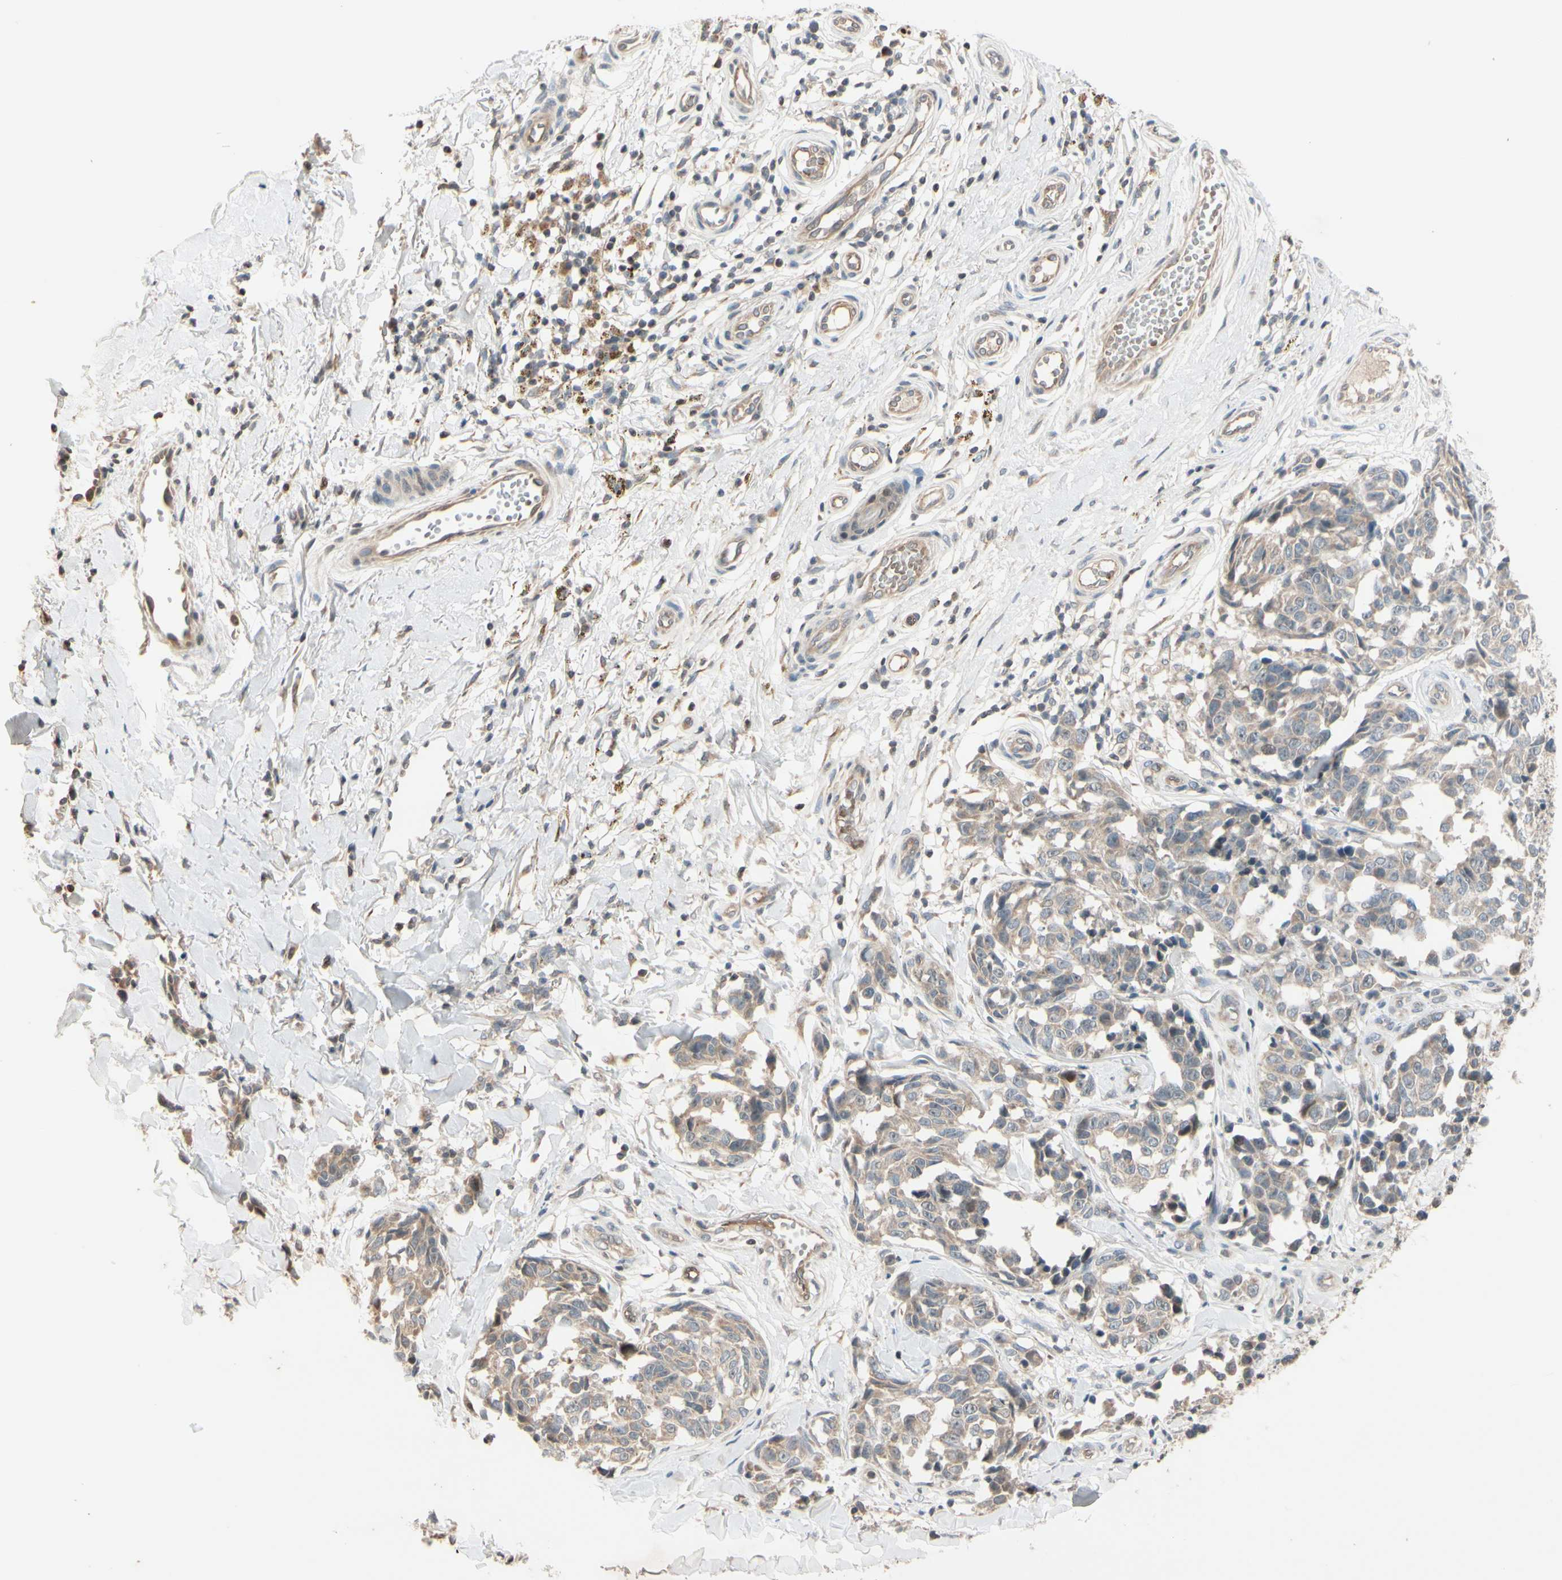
{"staining": {"intensity": "negative", "quantity": "none", "location": "none"}, "tissue": "melanoma", "cell_type": "Tumor cells", "image_type": "cancer", "snomed": [{"axis": "morphology", "description": "Malignant melanoma, NOS"}, {"axis": "topography", "description": "Skin"}], "caption": "Immunohistochemistry photomicrograph of melanoma stained for a protein (brown), which shows no expression in tumor cells.", "gene": "FGF10", "patient": {"sex": "female", "age": 64}}